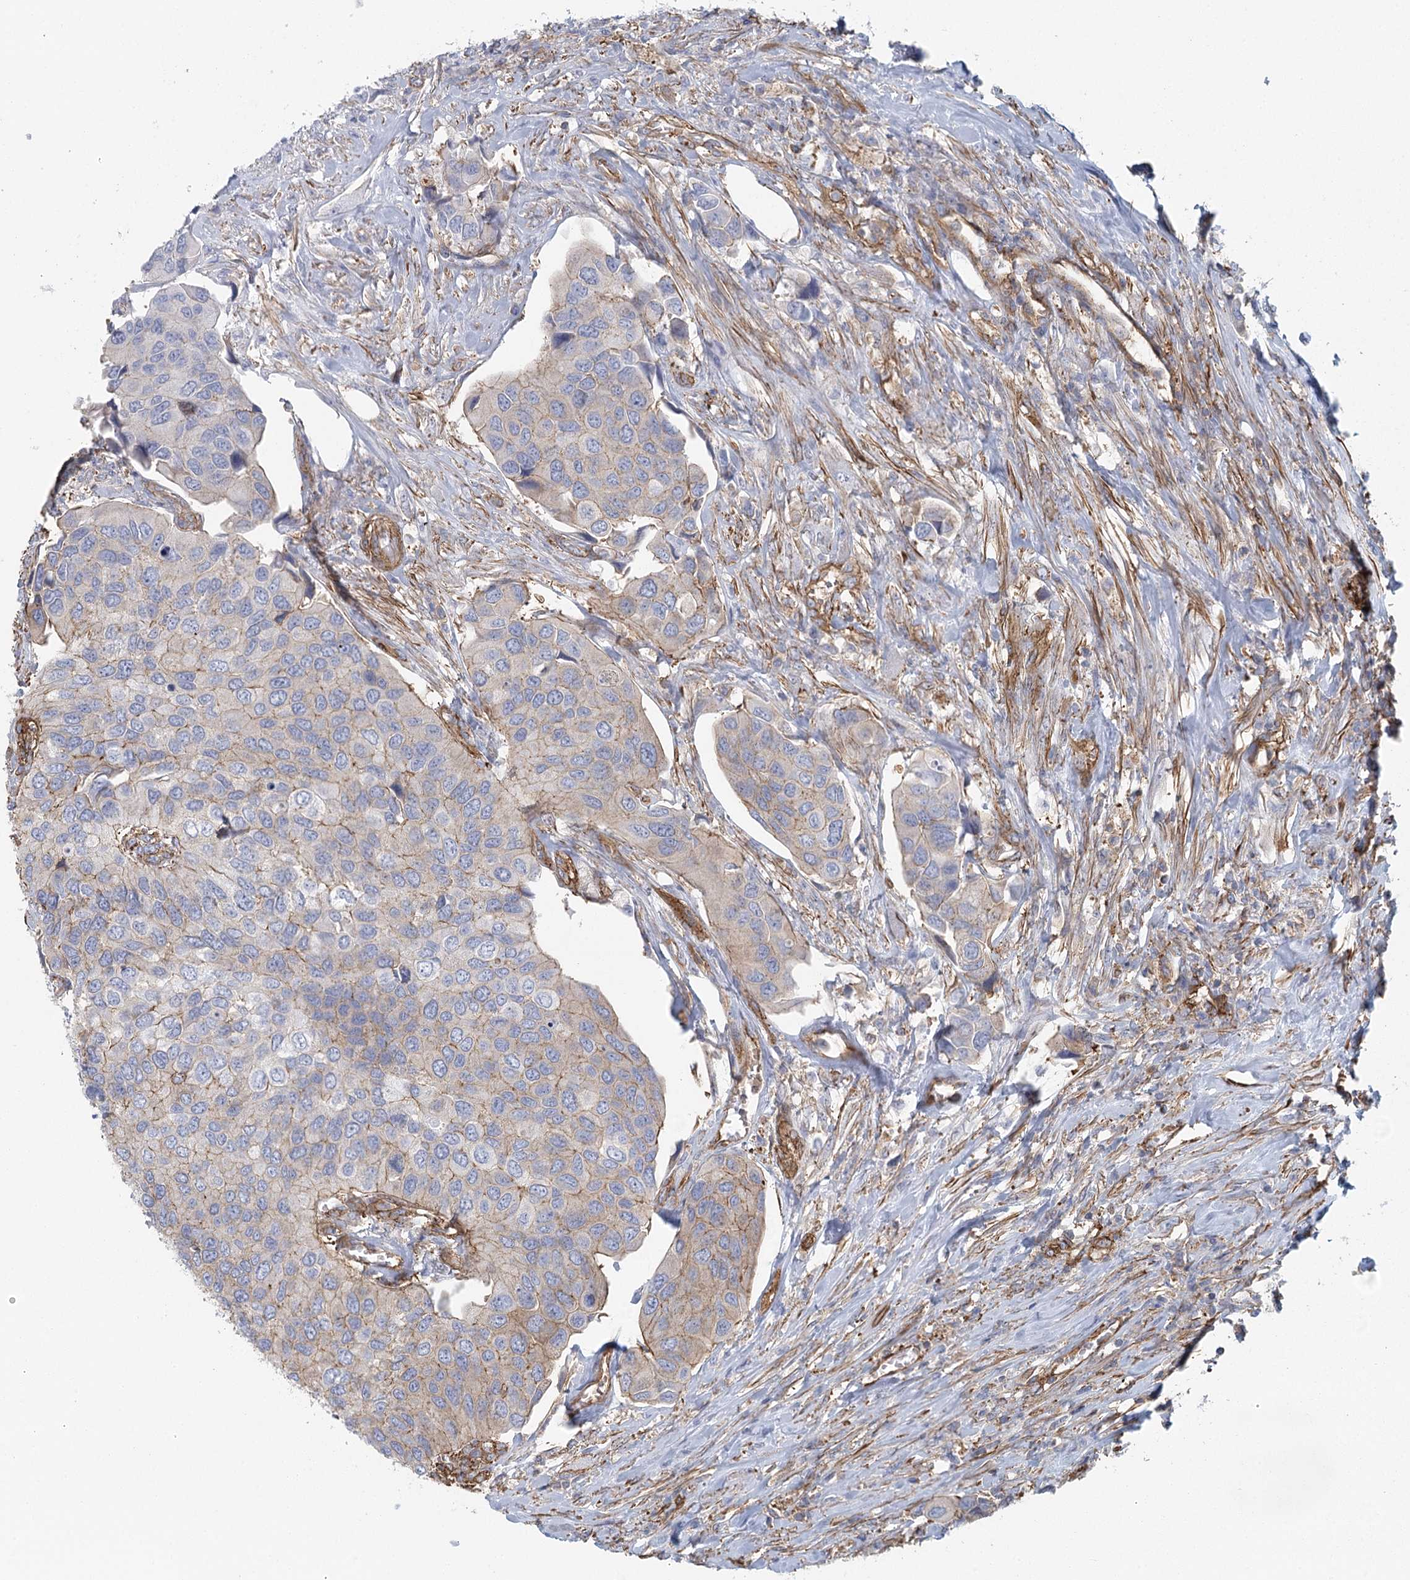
{"staining": {"intensity": "weak", "quantity": "<25%", "location": "cytoplasmic/membranous"}, "tissue": "urothelial cancer", "cell_type": "Tumor cells", "image_type": "cancer", "snomed": [{"axis": "morphology", "description": "Urothelial carcinoma, High grade"}, {"axis": "topography", "description": "Urinary bladder"}], "caption": "This is an IHC photomicrograph of urothelial cancer. There is no staining in tumor cells.", "gene": "IFT46", "patient": {"sex": "male", "age": 74}}